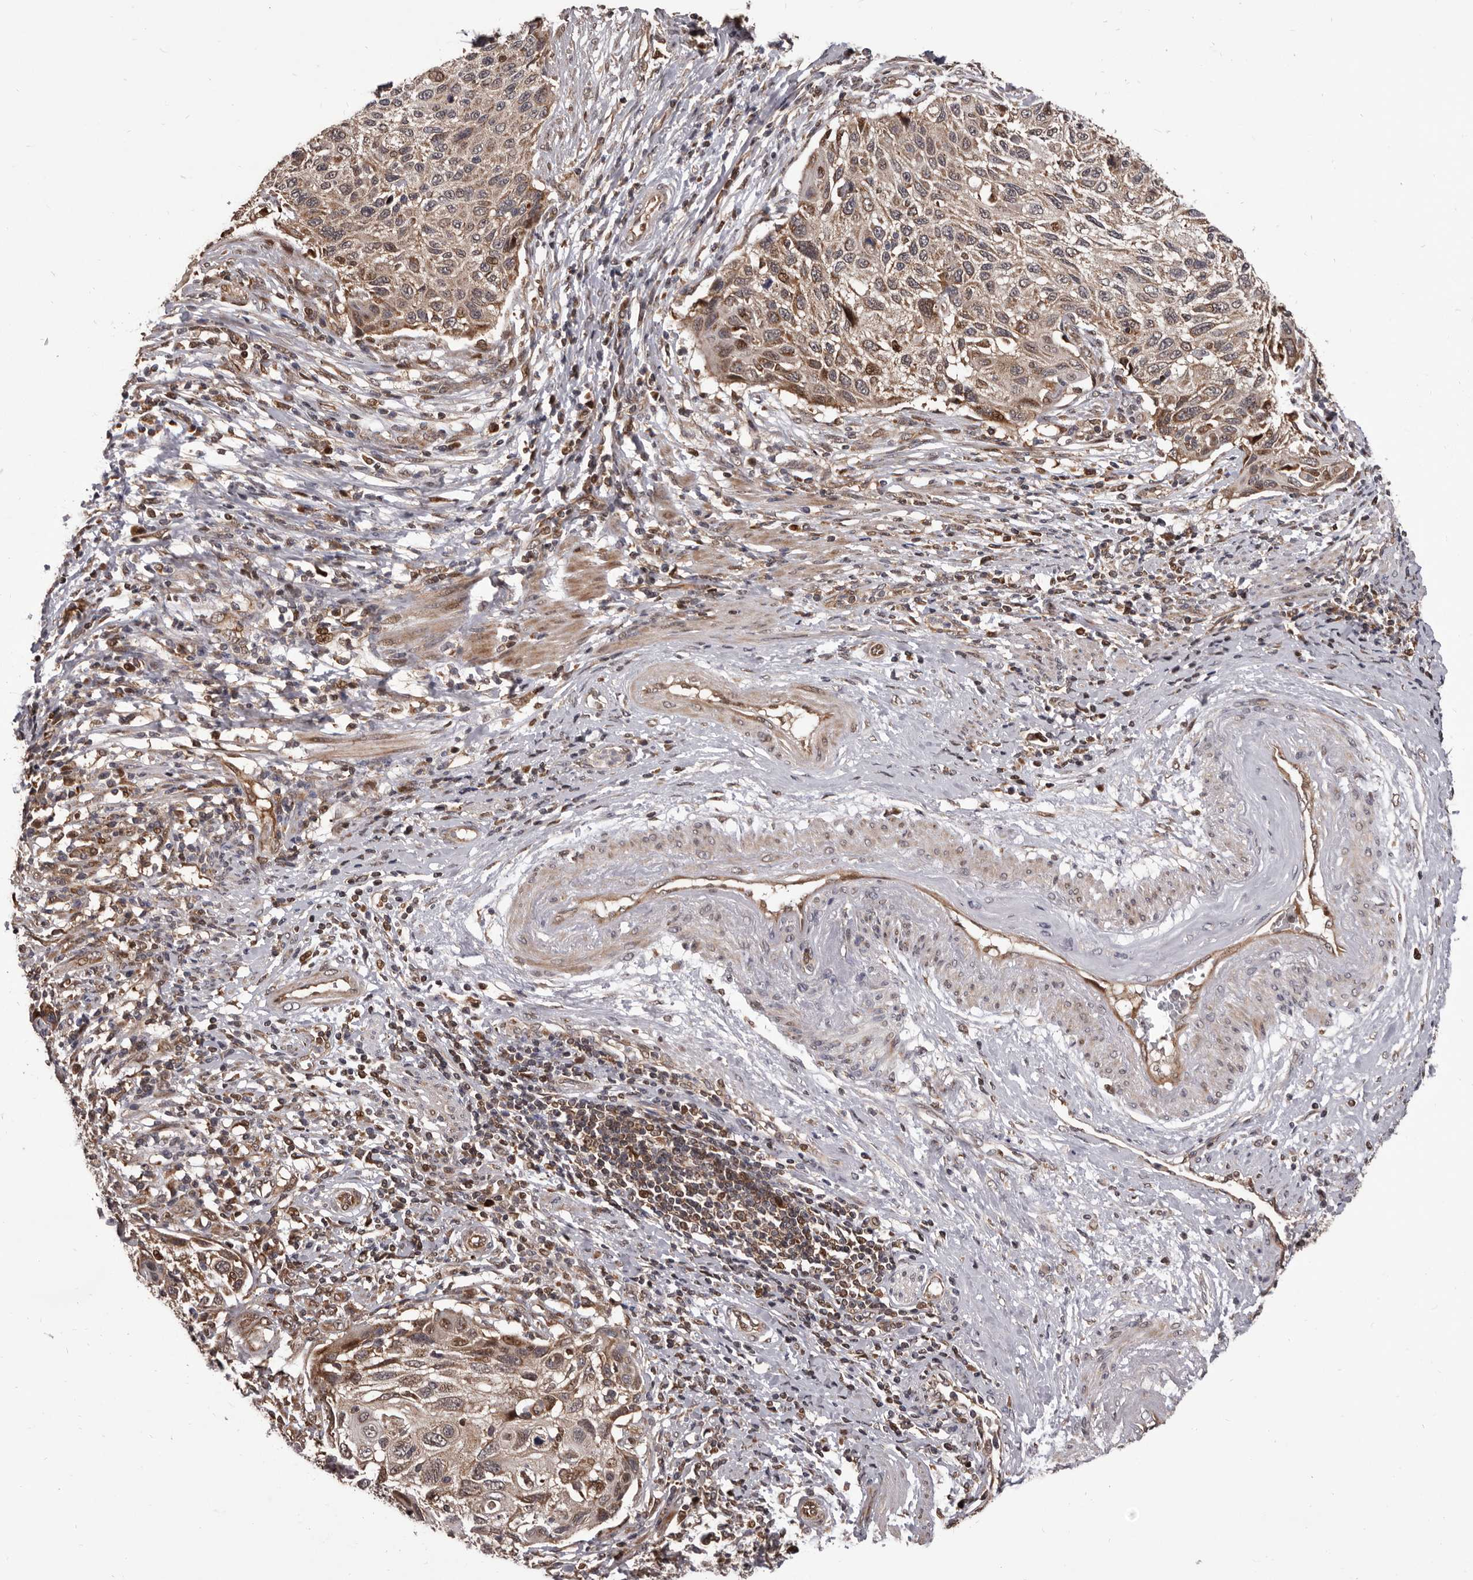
{"staining": {"intensity": "weak", "quantity": ">75%", "location": "cytoplasmic/membranous"}, "tissue": "cervical cancer", "cell_type": "Tumor cells", "image_type": "cancer", "snomed": [{"axis": "morphology", "description": "Squamous cell carcinoma, NOS"}, {"axis": "topography", "description": "Cervix"}], "caption": "High-magnification brightfield microscopy of cervical cancer (squamous cell carcinoma) stained with DAB (brown) and counterstained with hematoxylin (blue). tumor cells exhibit weak cytoplasmic/membranous expression is identified in approximately>75% of cells.", "gene": "MAP3K14", "patient": {"sex": "female", "age": 70}}